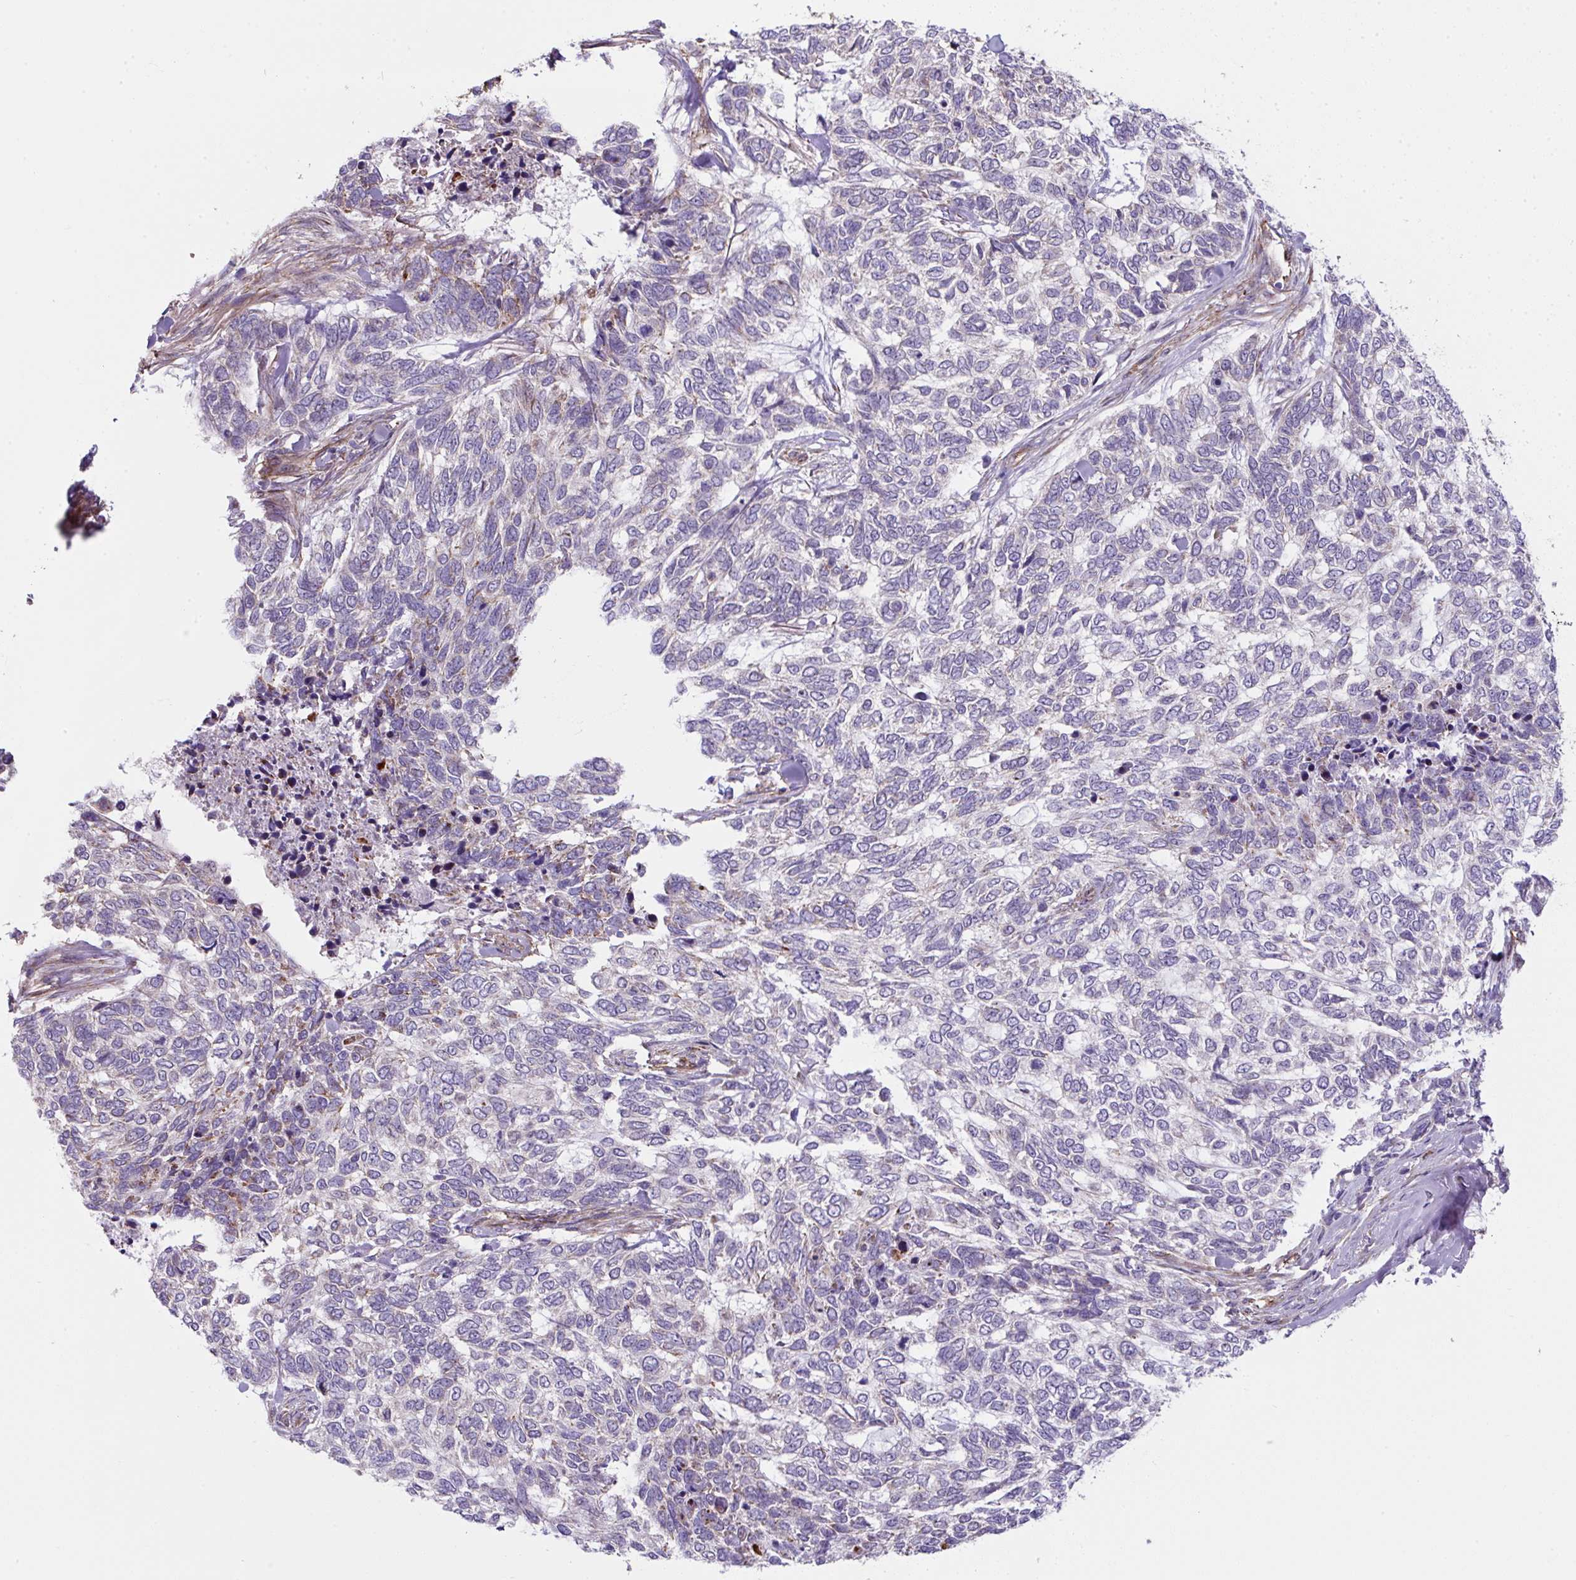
{"staining": {"intensity": "negative", "quantity": "none", "location": "none"}, "tissue": "skin cancer", "cell_type": "Tumor cells", "image_type": "cancer", "snomed": [{"axis": "morphology", "description": "Basal cell carcinoma"}, {"axis": "topography", "description": "Skin"}], "caption": "Immunohistochemistry (IHC) photomicrograph of human skin cancer stained for a protein (brown), which exhibits no positivity in tumor cells.", "gene": "ANKUB1", "patient": {"sex": "female", "age": 65}}